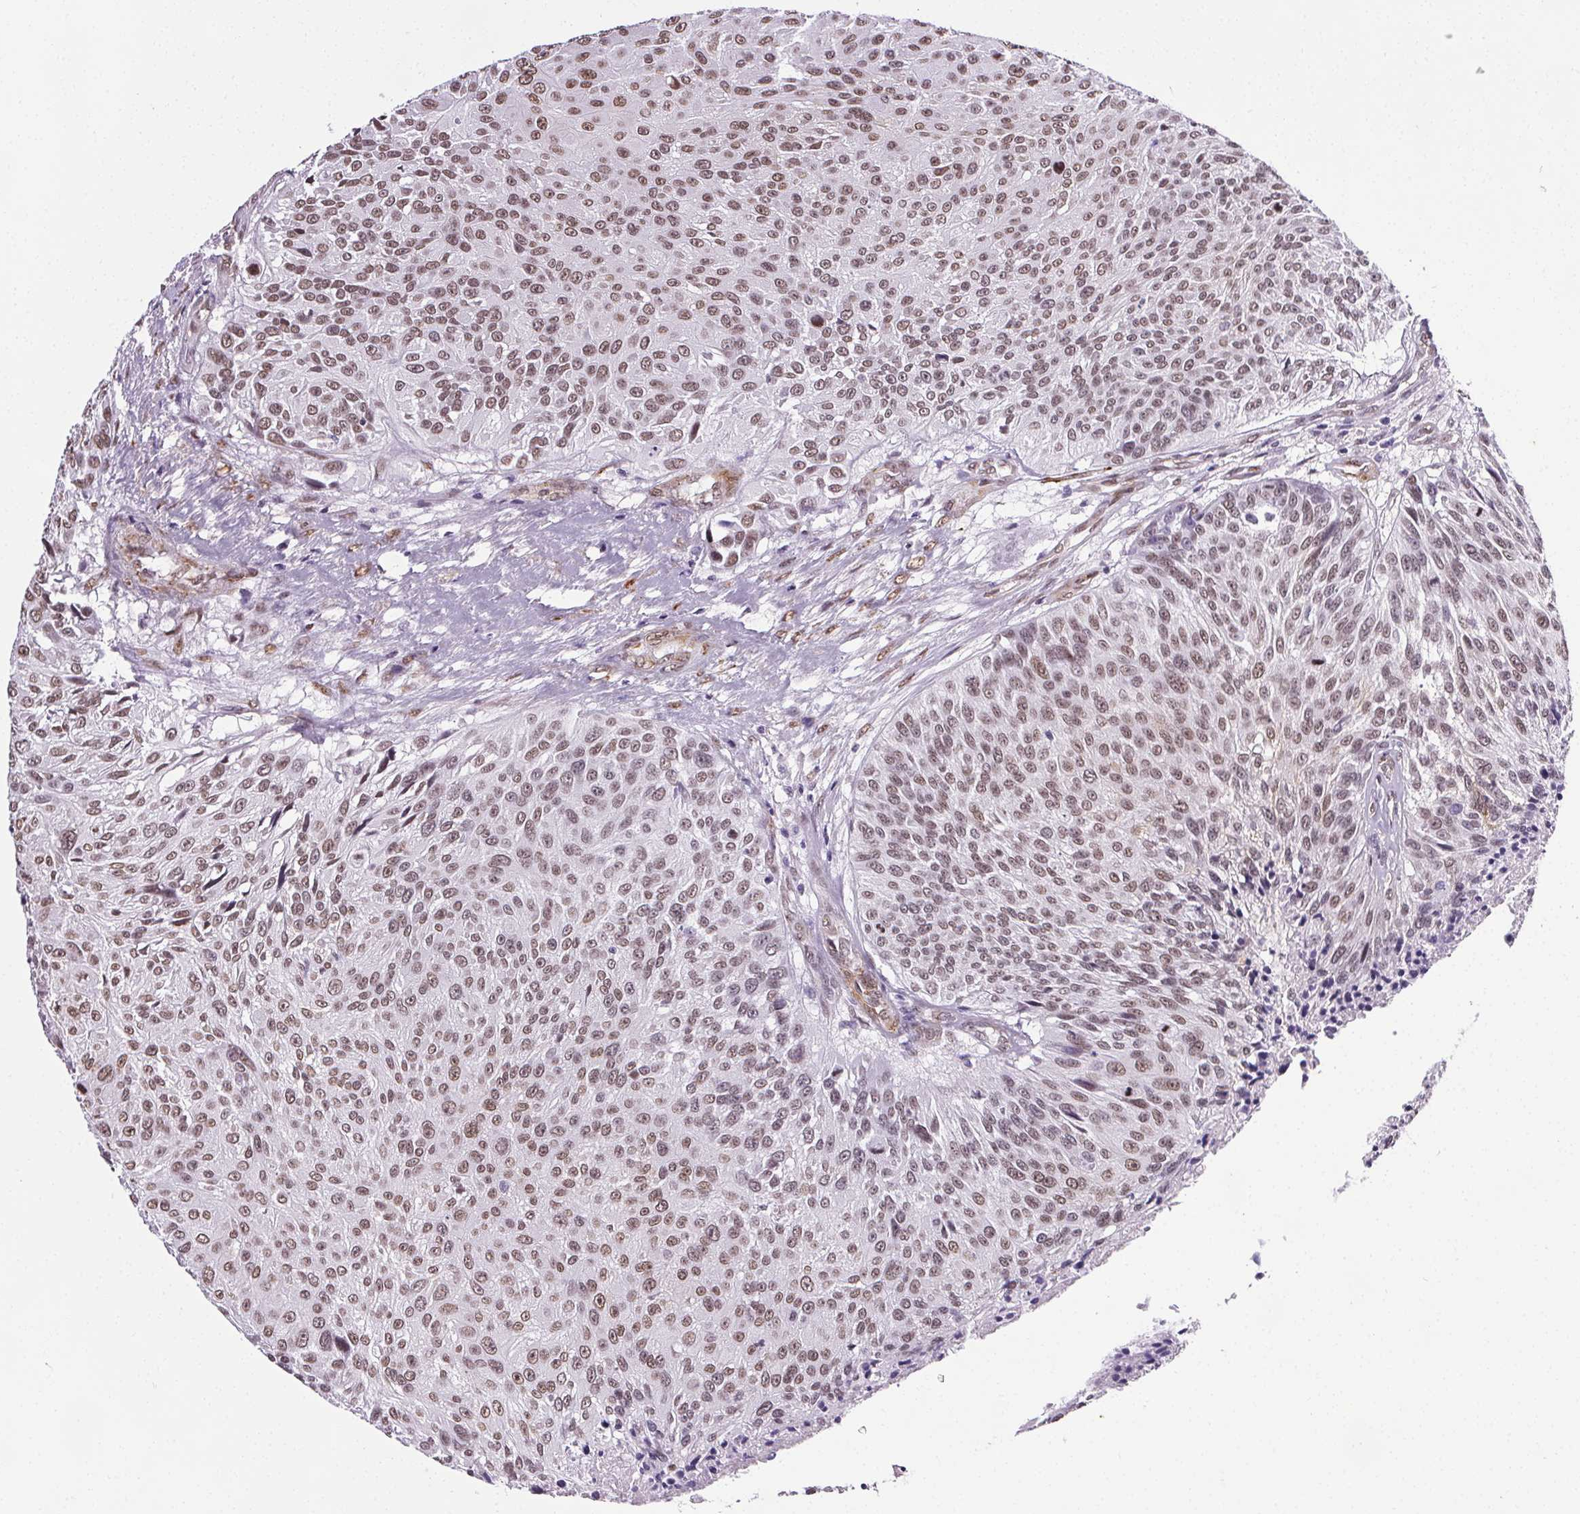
{"staining": {"intensity": "moderate", "quantity": ">75%", "location": "nuclear"}, "tissue": "urothelial cancer", "cell_type": "Tumor cells", "image_type": "cancer", "snomed": [{"axis": "morphology", "description": "Urothelial carcinoma, NOS"}, {"axis": "topography", "description": "Urinary bladder"}], "caption": "Transitional cell carcinoma stained for a protein demonstrates moderate nuclear positivity in tumor cells. The staining is performed using DAB brown chromogen to label protein expression. The nuclei are counter-stained blue using hematoxylin.", "gene": "GP6", "patient": {"sex": "male", "age": 55}}